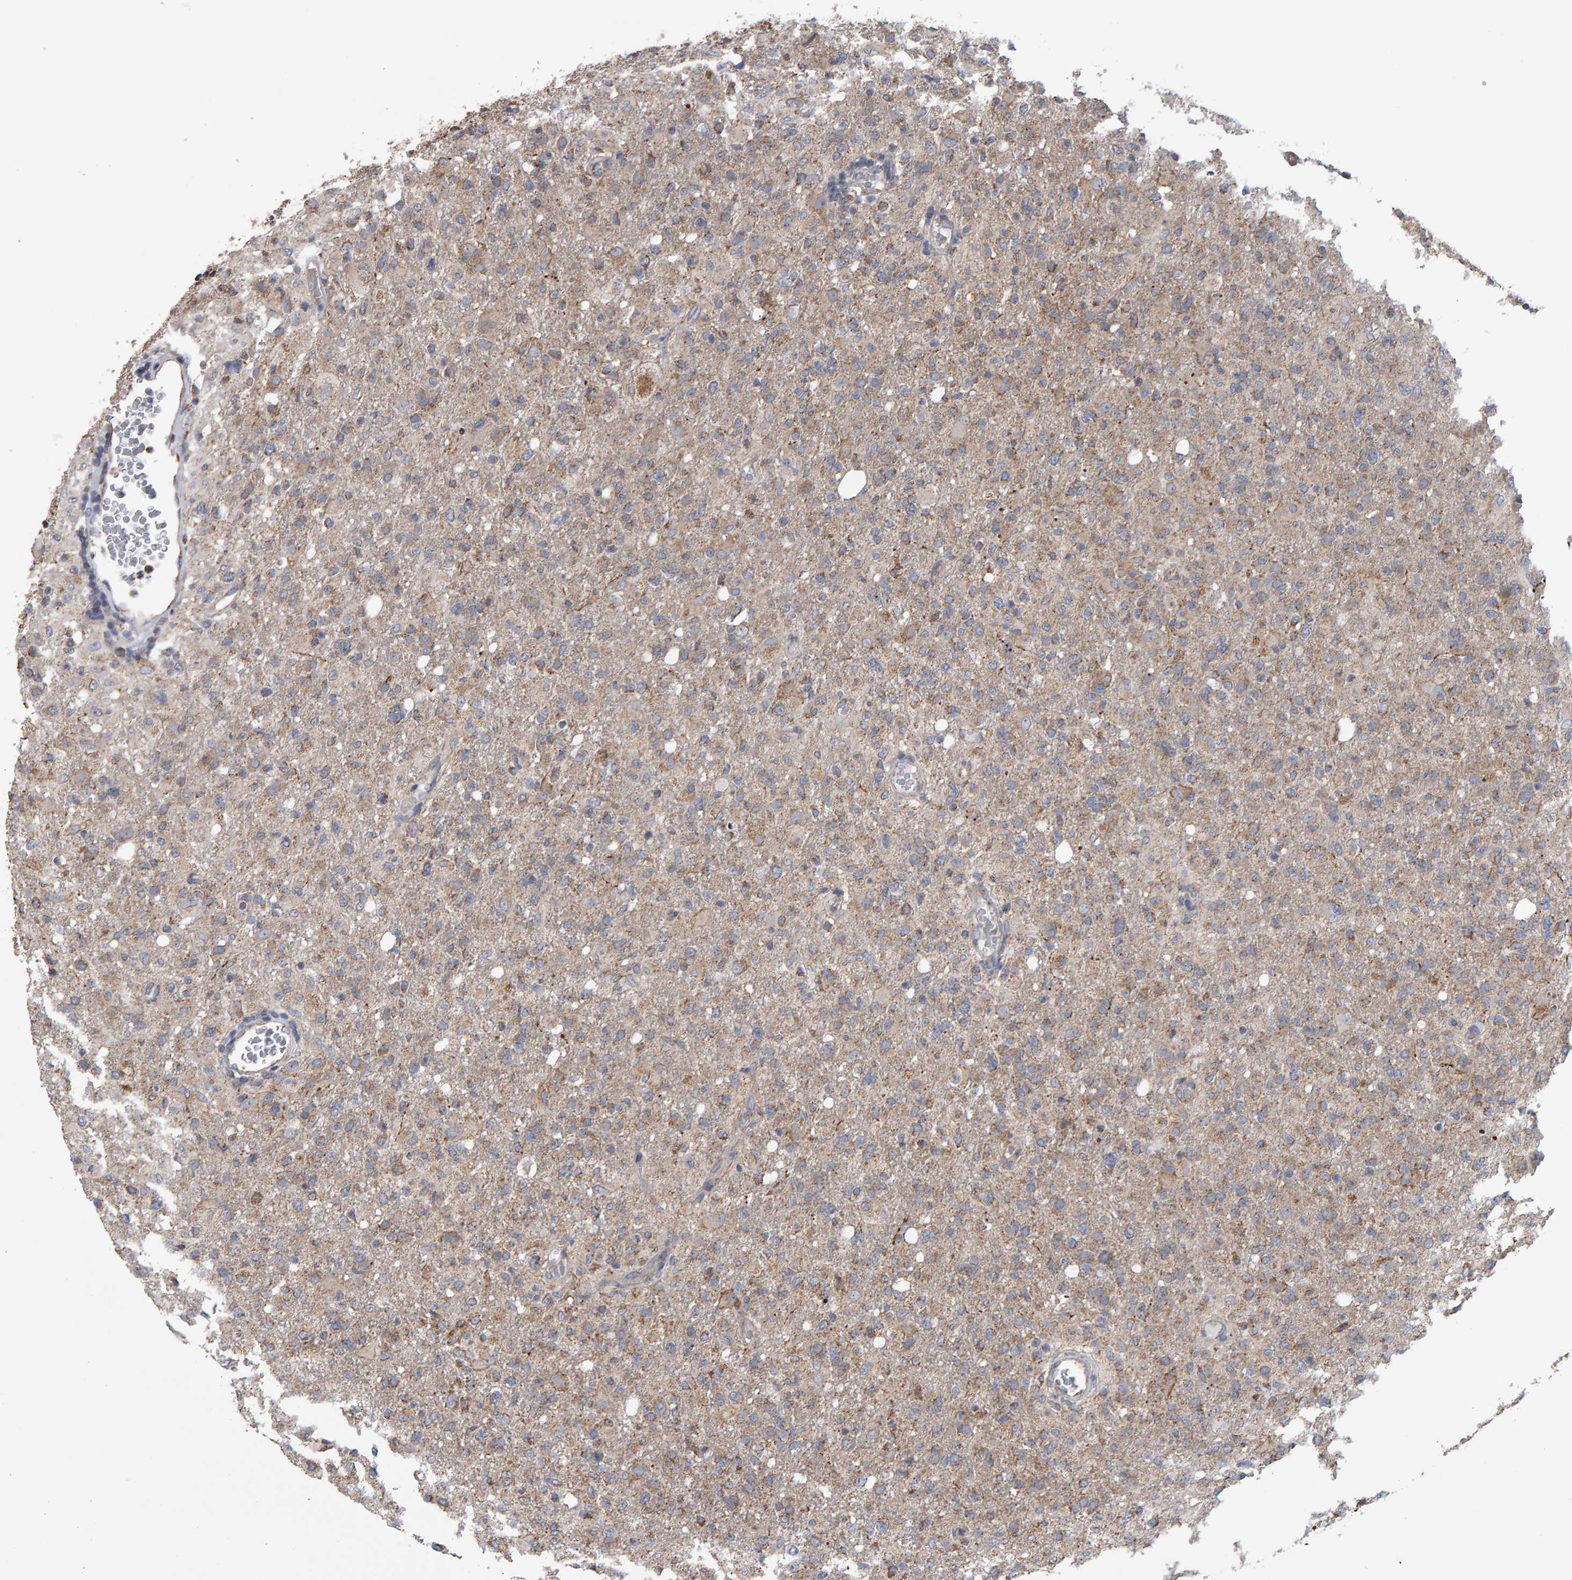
{"staining": {"intensity": "weak", "quantity": ">75%", "location": "cytoplasmic/membranous"}, "tissue": "glioma", "cell_type": "Tumor cells", "image_type": "cancer", "snomed": [{"axis": "morphology", "description": "Glioma, malignant, High grade"}, {"axis": "topography", "description": "Brain"}], "caption": "The immunohistochemical stain shows weak cytoplasmic/membranous staining in tumor cells of glioma tissue.", "gene": "TOM1L1", "patient": {"sex": "female", "age": 57}}